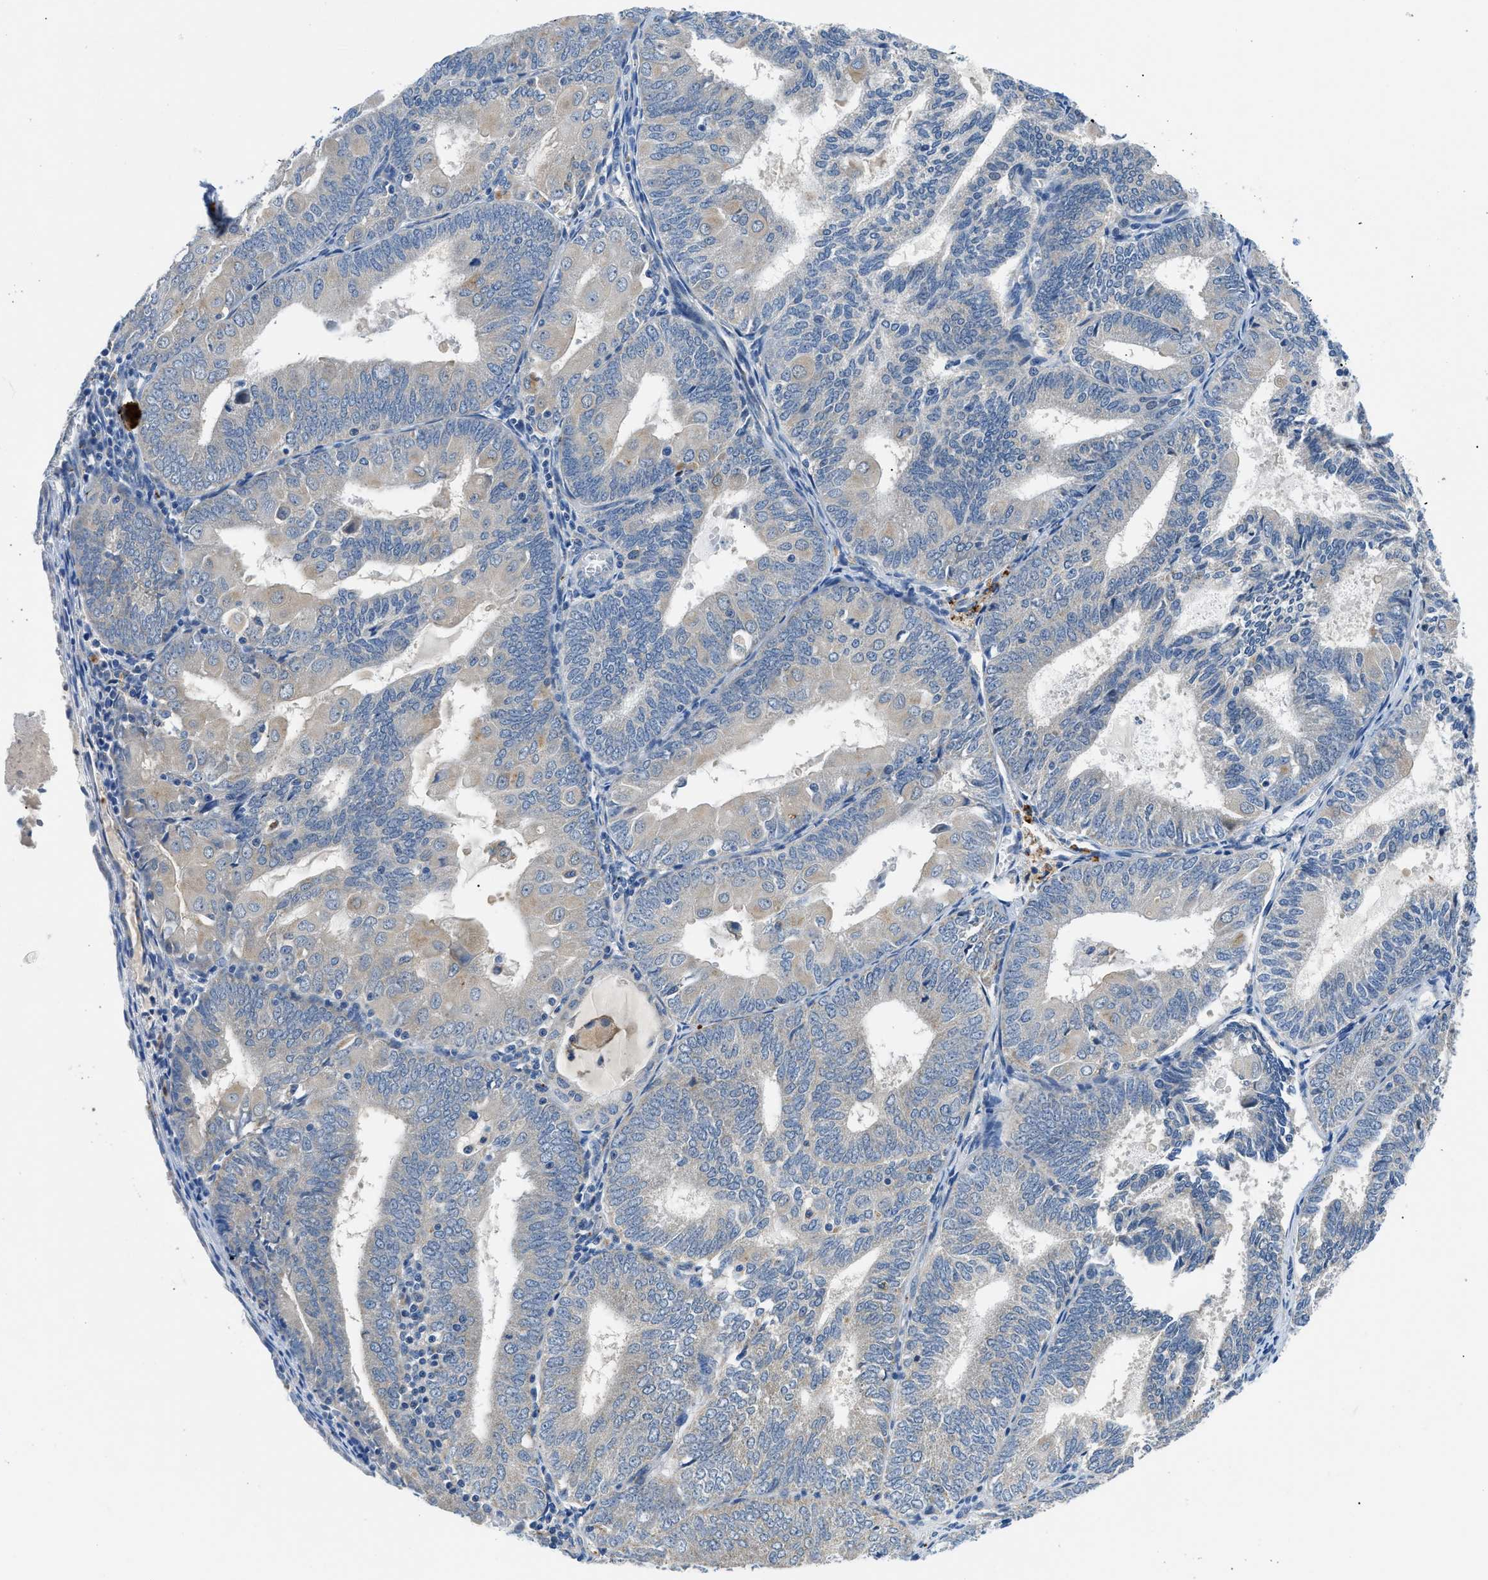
{"staining": {"intensity": "negative", "quantity": "none", "location": "none"}, "tissue": "endometrial cancer", "cell_type": "Tumor cells", "image_type": "cancer", "snomed": [{"axis": "morphology", "description": "Adenocarcinoma, NOS"}, {"axis": "topography", "description": "Endometrium"}], "caption": "IHC micrograph of neoplastic tissue: human endometrial cancer stained with DAB (3,3'-diaminobenzidine) shows no significant protein staining in tumor cells.", "gene": "ADGRE3", "patient": {"sex": "female", "age": 81}}